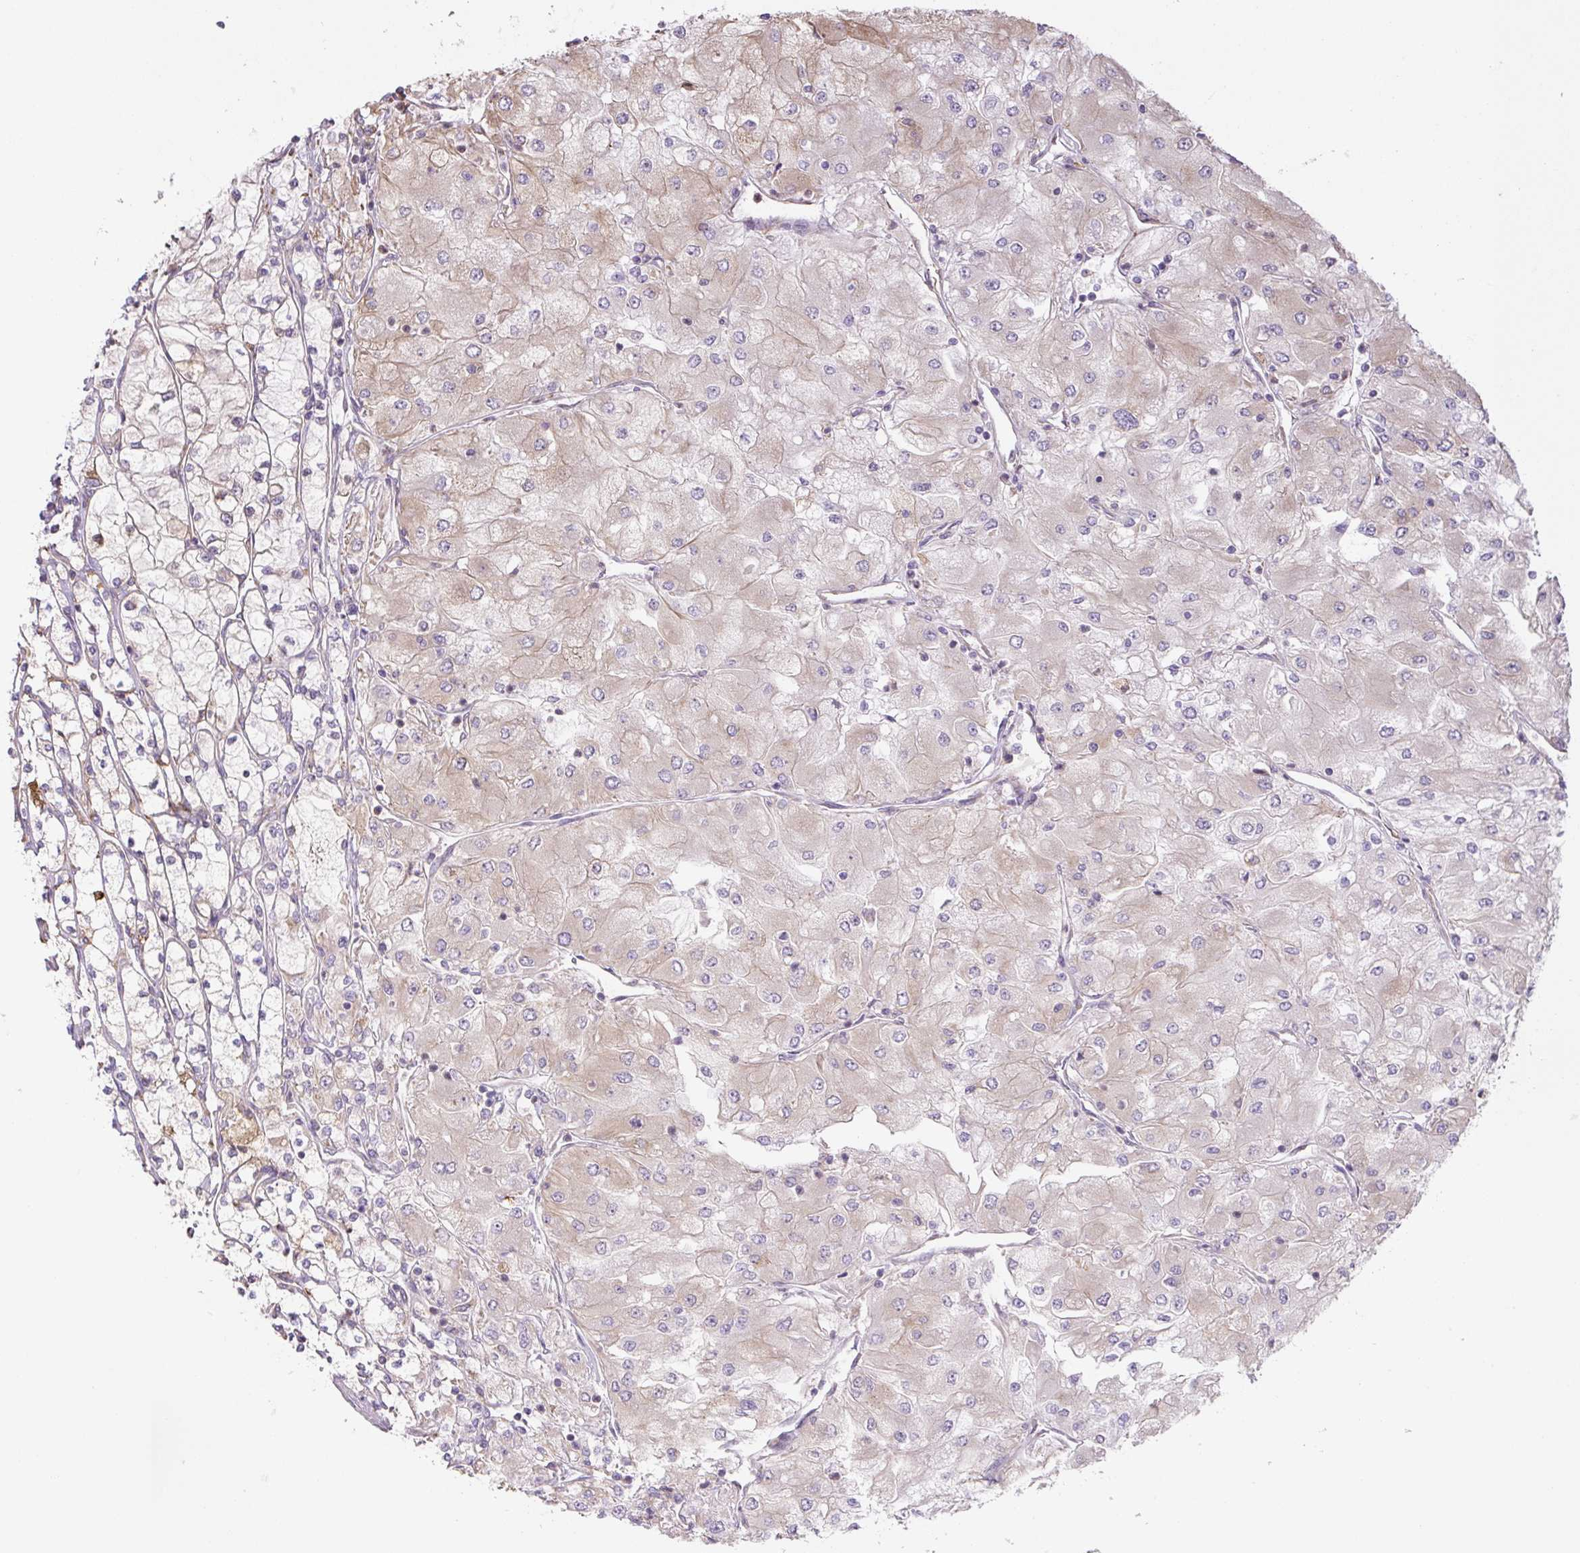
{"staining": {"intensity": "weak", "quantity": "25%-75%", "location": "cytoplasmic/membranous"}, "tissue": "renal cancer", "cell_type": "Tumor cells", "image_type": "cancer", "snomed": [{"axis": "morphology", "description": "Adenocarcinoma, NOS"}, {"axis": "topography", "description": "Kidney"}], "caption": "Protein expression analysis of human adenocarcinoma (renal) reveals weak cytoplasmic/membranous positivity in approximately 25%-75% of tumor cells.", "gene": "RASA1", "patient": {"sex": "male", "age": 80}}